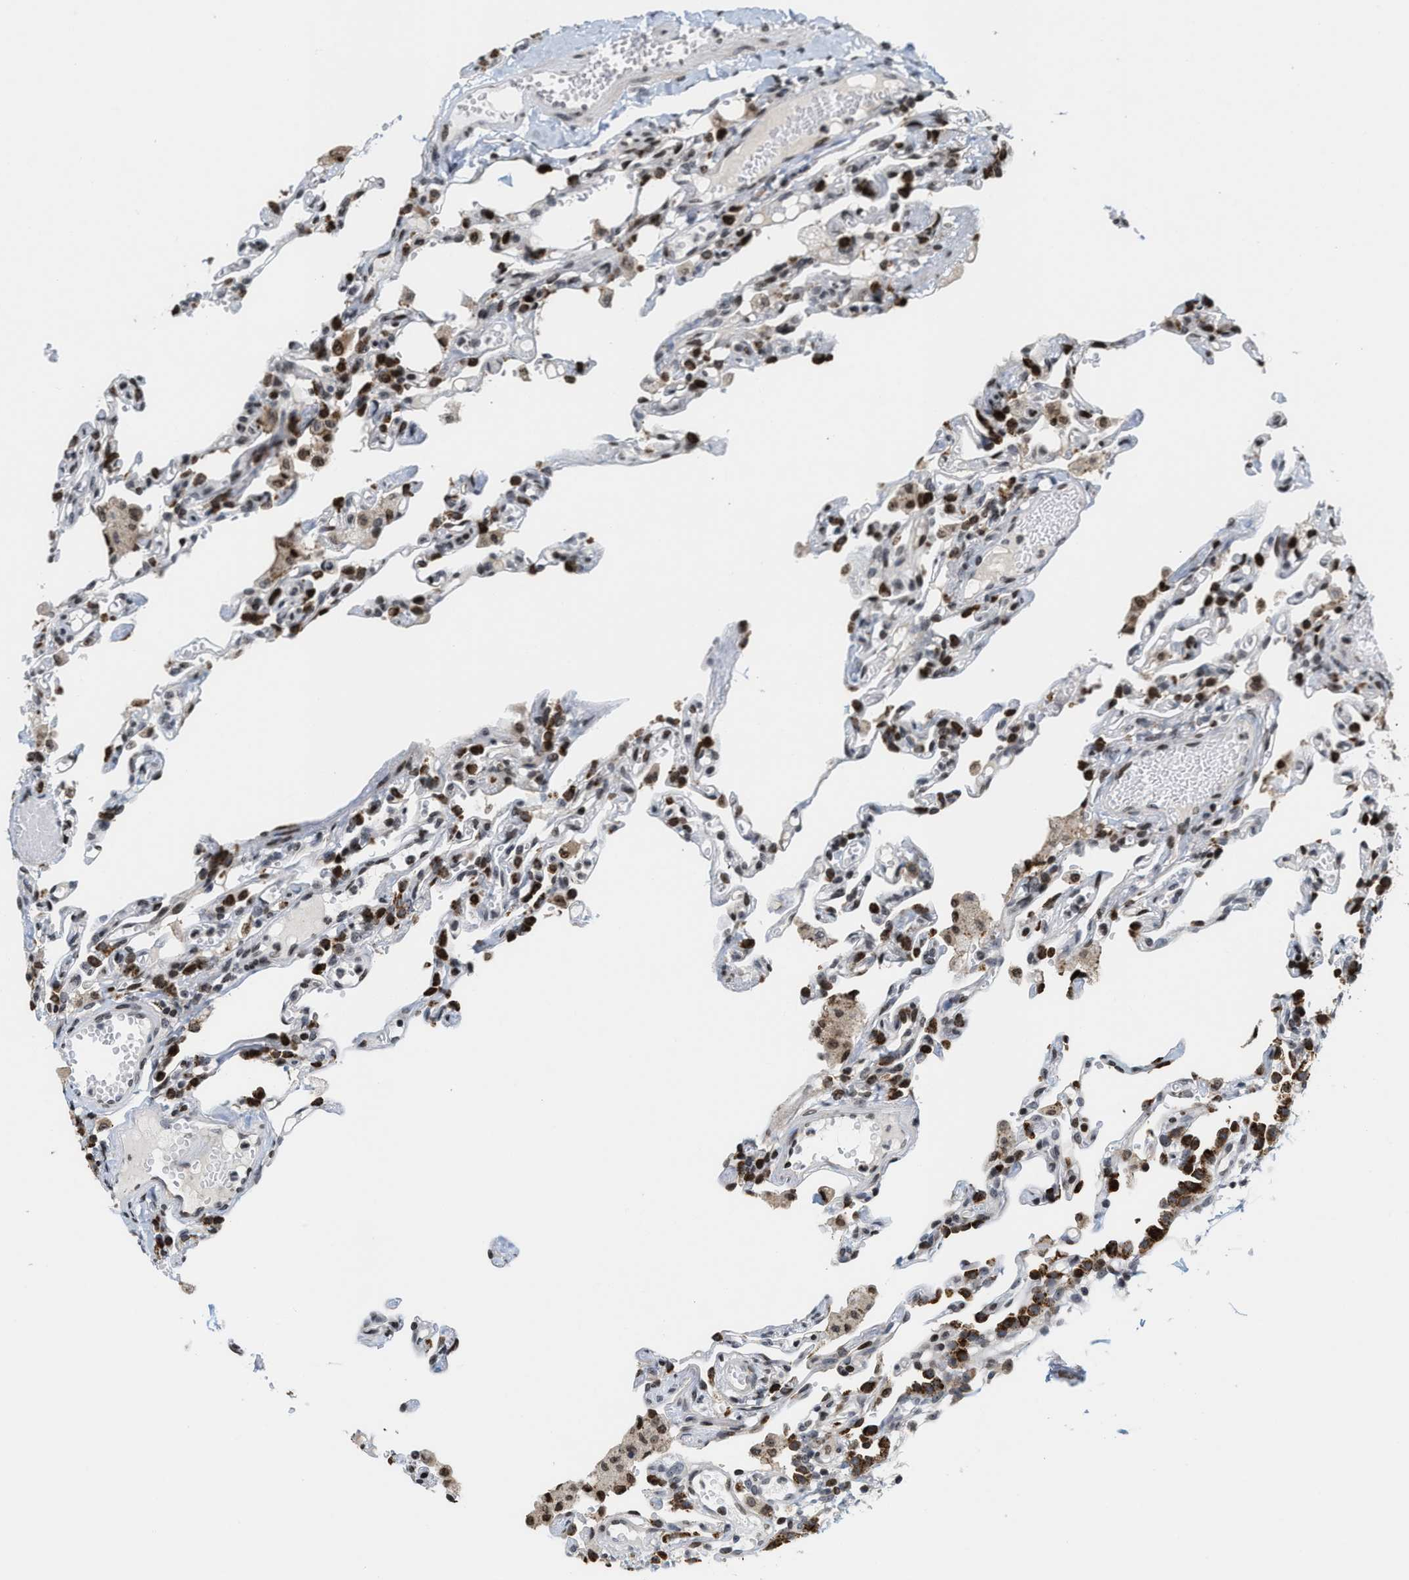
{"staining": {"intensity": "strong", "quantity": "25%-75%", "location": "cytoplasmic/membranous"}, "tissue": "lung", "cell_type": "Alveolar cells", "image_type": "normal", "snomed": [{"axis": "morphology", "description": "Normal tissue, NOS"}, {"axis": "topography", "description": "Lung"}], "caption": "A photomicrograph of lung stained for a protein demonstrates strong cytoplasmic/membranous brown staining in alveolar cells. The staining was performed using DAB, with brown indicating positive protein expression. Nuclei are stained blue with hematoxylin.", "gene": "PDZD2", "patient": {"sex": "male", "age": 21}}